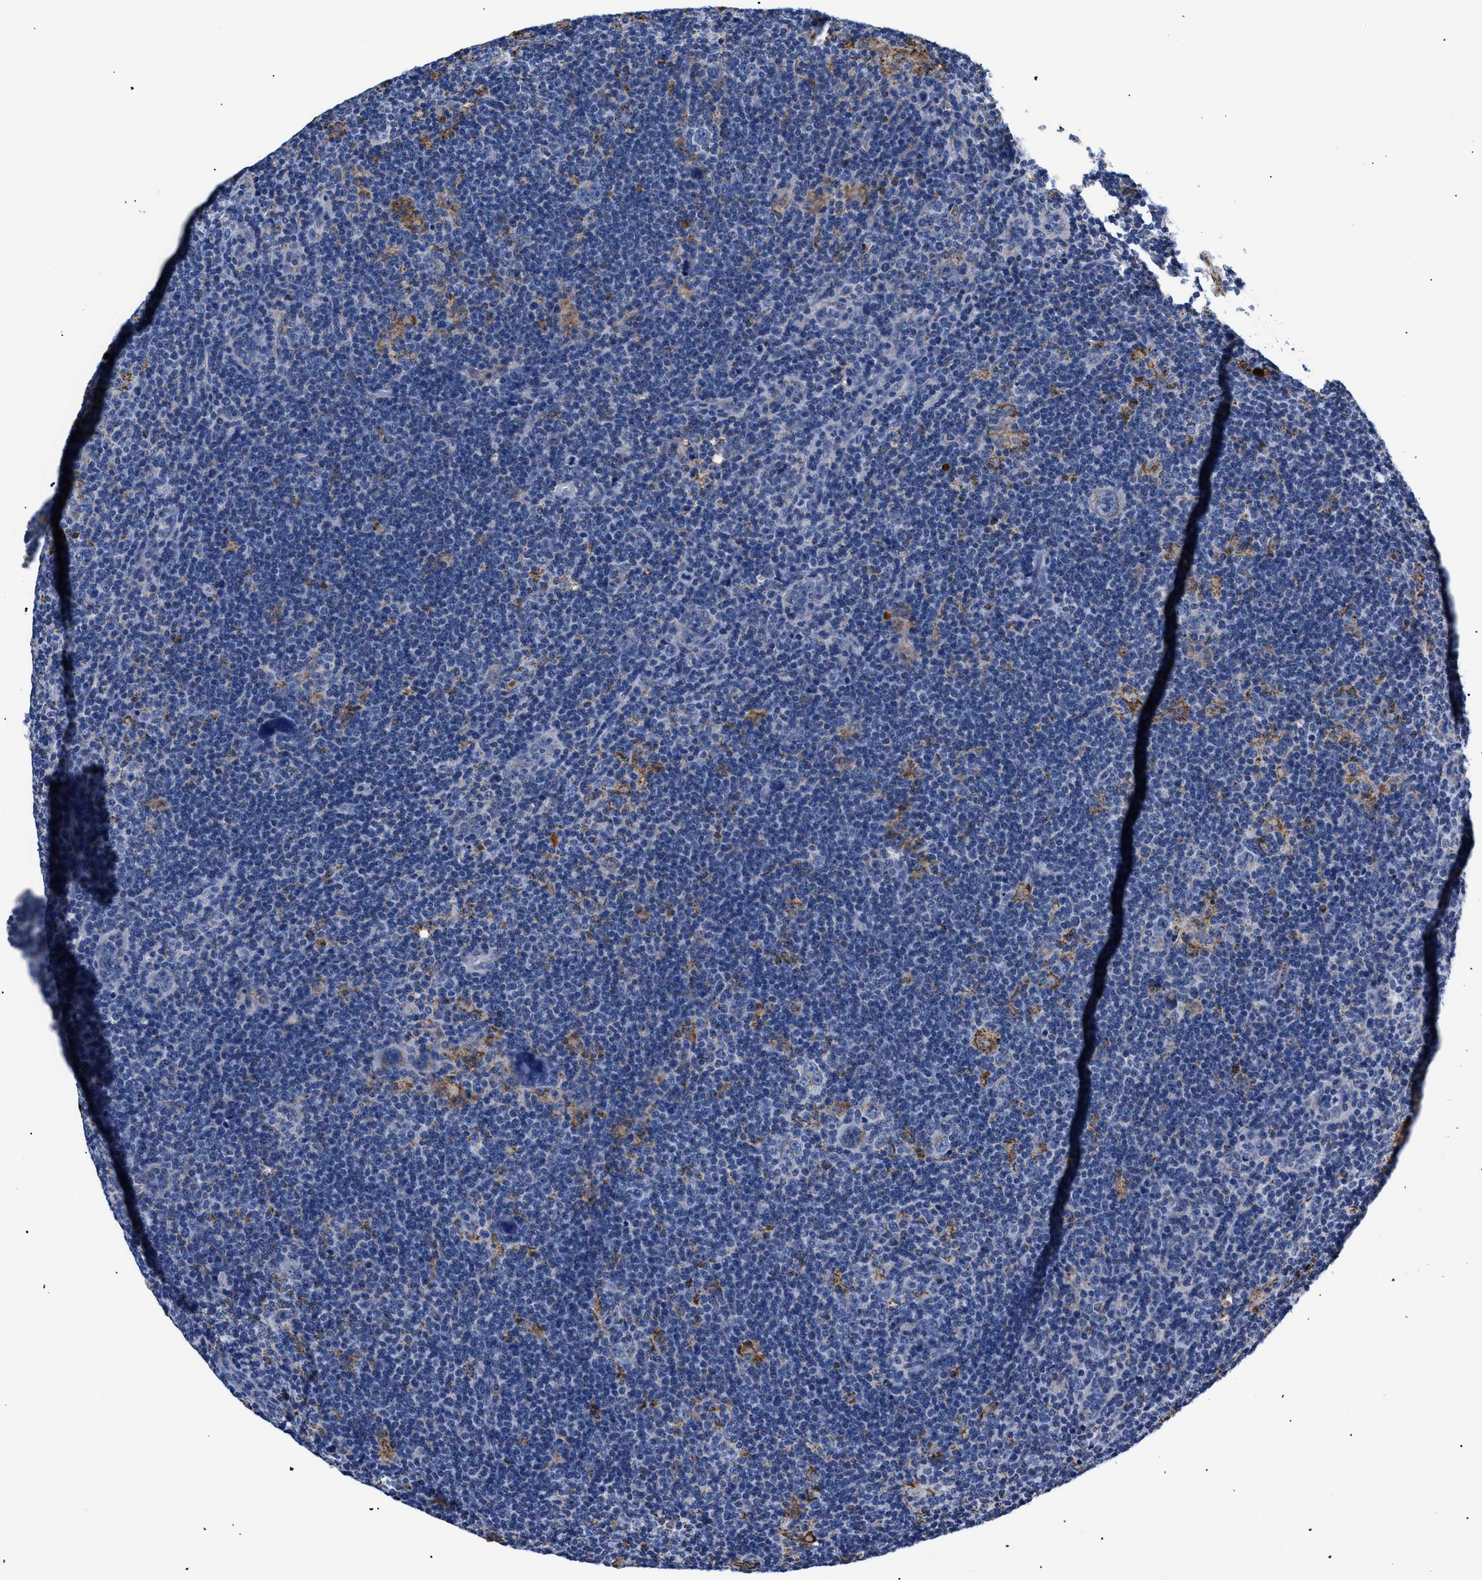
{"staining": {"intensity": "weak", "quantity": "<25%", "location": "cytoplasmic/membranous"}, "tissue": "lymphoma", "cell_type": "Tumor cells", "image_type": "cancer", "snomed": [{"axis": "morphology", "description": "Hodgkin's disease, NOS"}, {"axis": "topography", "description": "Lymph node"}], "caption": "Tumor cells are negative for protein expression in human lymphoma.", "gene": "GPR149", "patient": {"sex": "female", "age": 57}}